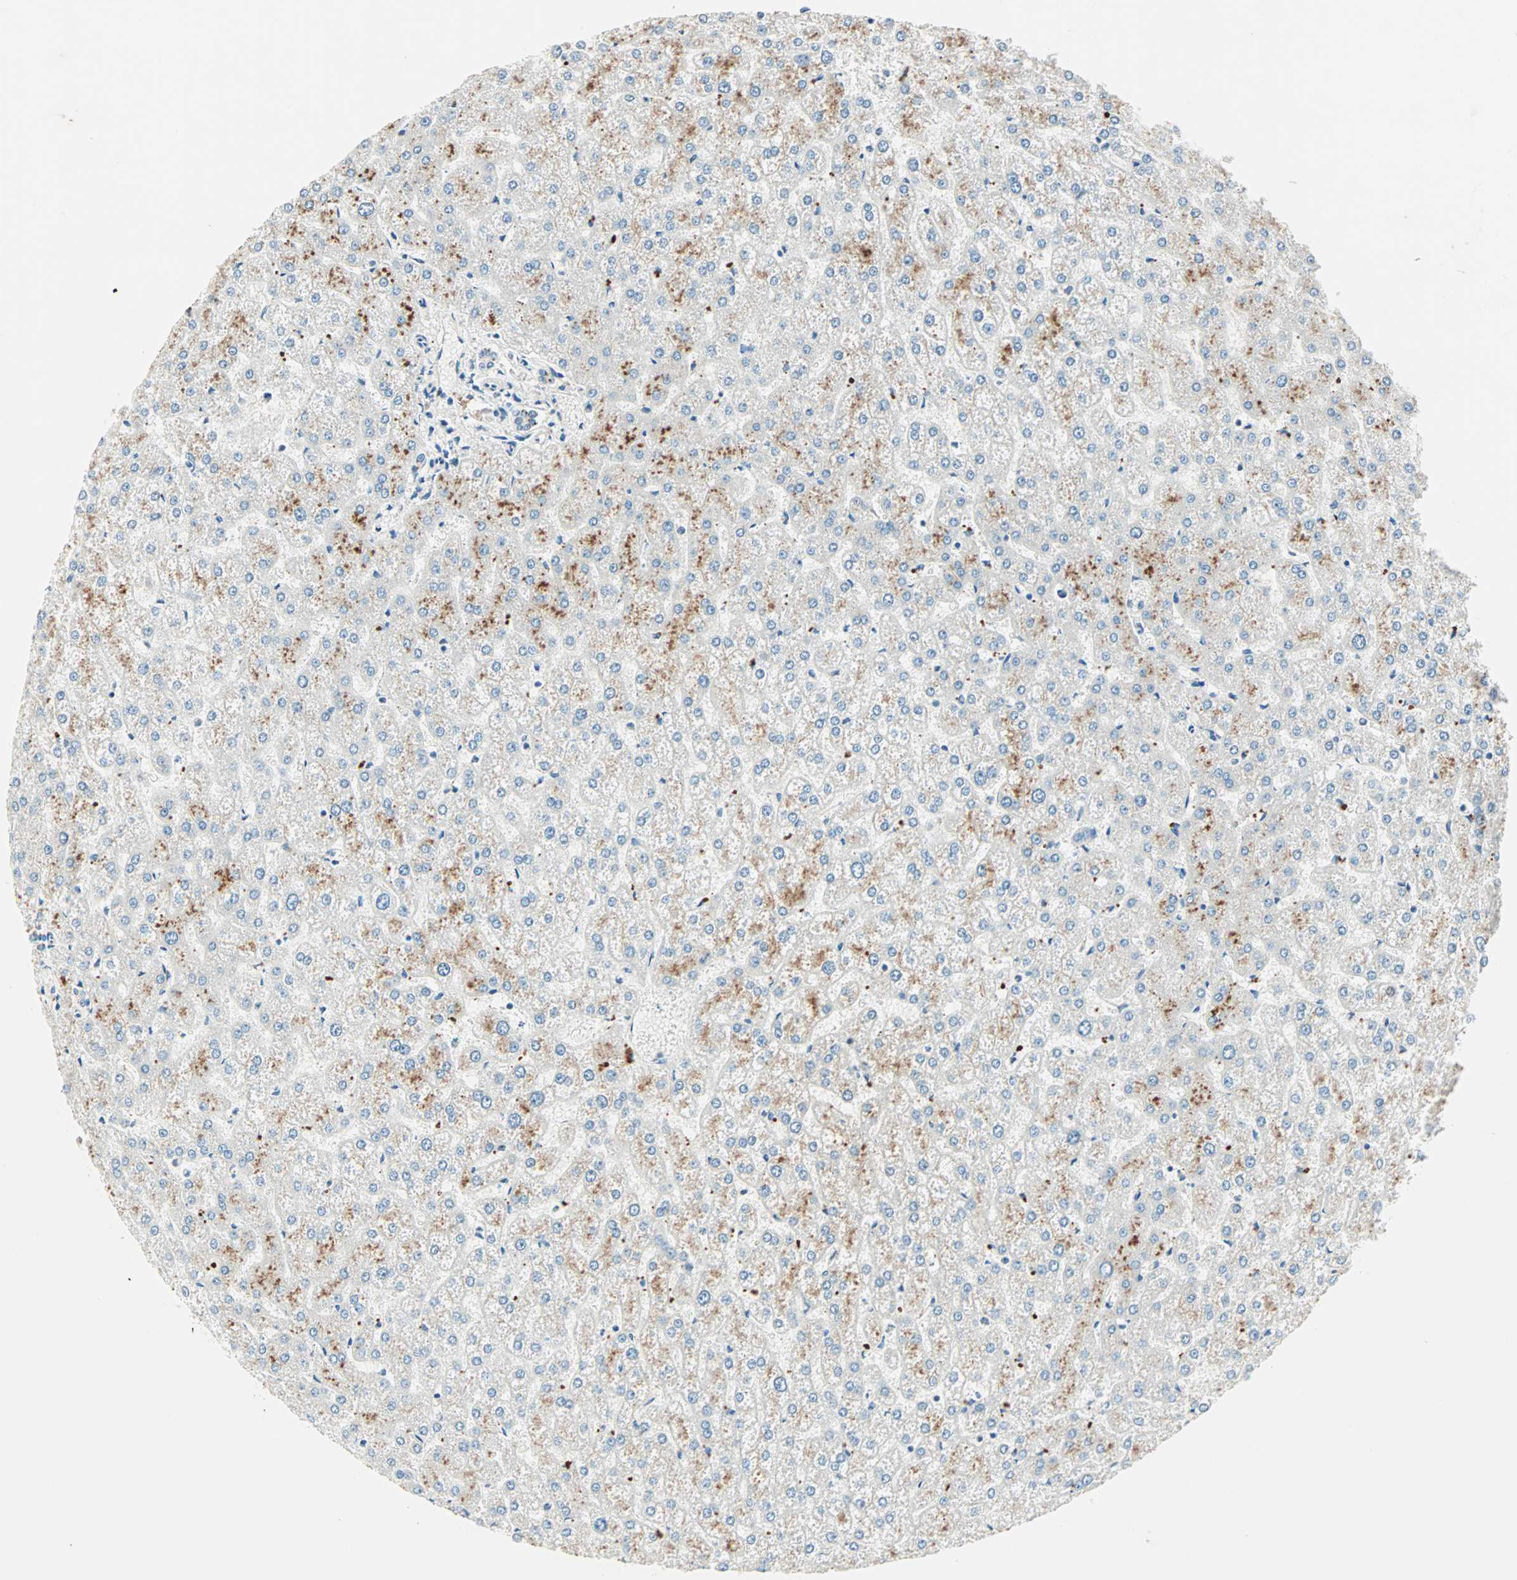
{"staining": {"intensity": "negative", "quantity": "none", "location": "none"}, "tissue": "liver", "cell_type": "Cholangiocytes", "image_type": "normal", "snomed": [{"axis": "morphology", "description": "Normal tissue, NOS"}, {"axis": "topography", "description": "Liver"}], "caption": "Immunohistochemistry (IHC) photomicrograph of benign liver stained for a protein (brown), which exhibits no staining in cholangiocytes.", "gene": "SIN3A", "patient": {"sex": "female", "age": 32}}